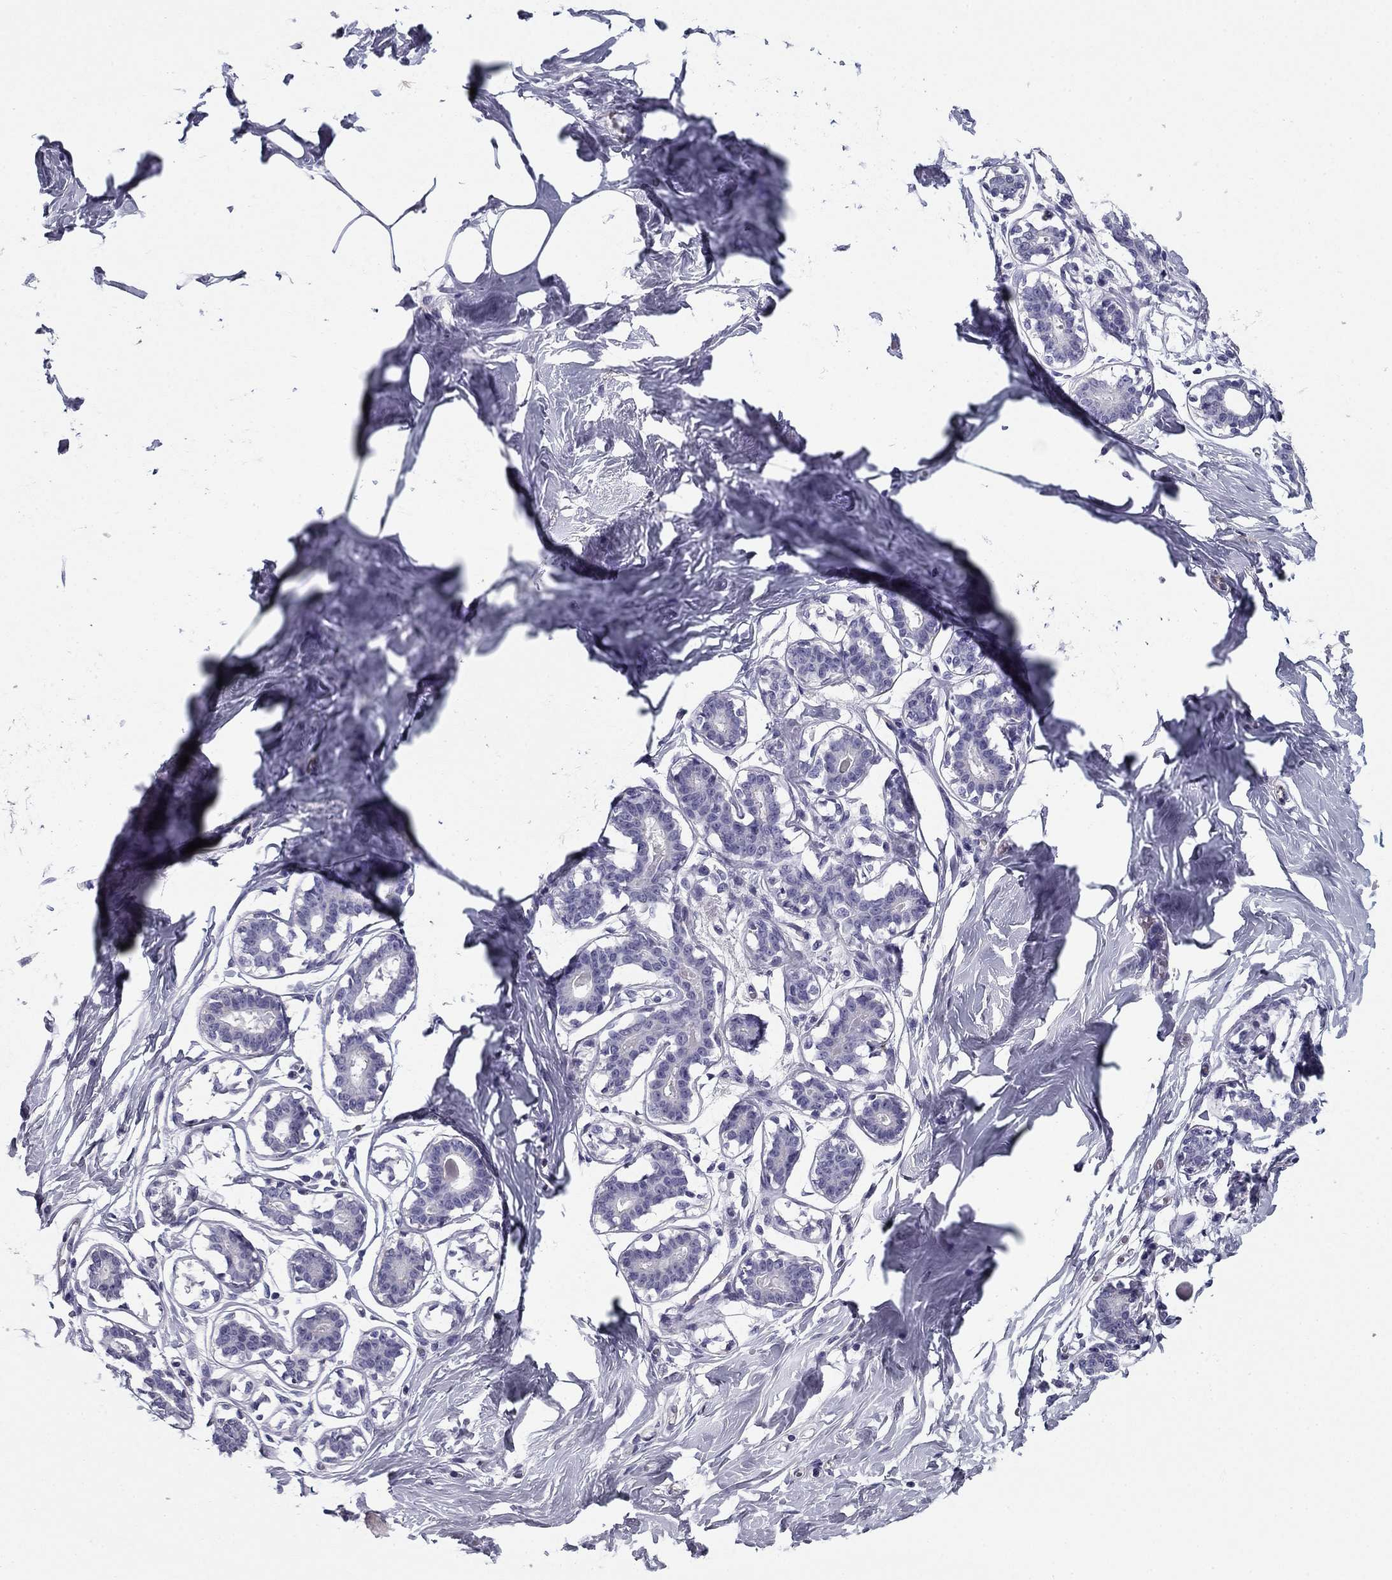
{"staining": {"intensity": "negative", "quantity": "none", "location": "none"}, "tissue": "breast", "cell_type": "Adipocytes", "image_type": "normal", "snomed": [{"axis": "morphology", "description": "Normal tissue, NOS"}, {"axis": "morphology", "description": "Lobular carcinoma, in situ"}, {"axis": "topography", "description": "Breast"}], "caption": "This is an immunohistochemistry (IHC) histopathology image of benign human breast. There is no expression in adipocytes.", "gene": "FLNC", "patient": {"sex": "female", "age": 35}}